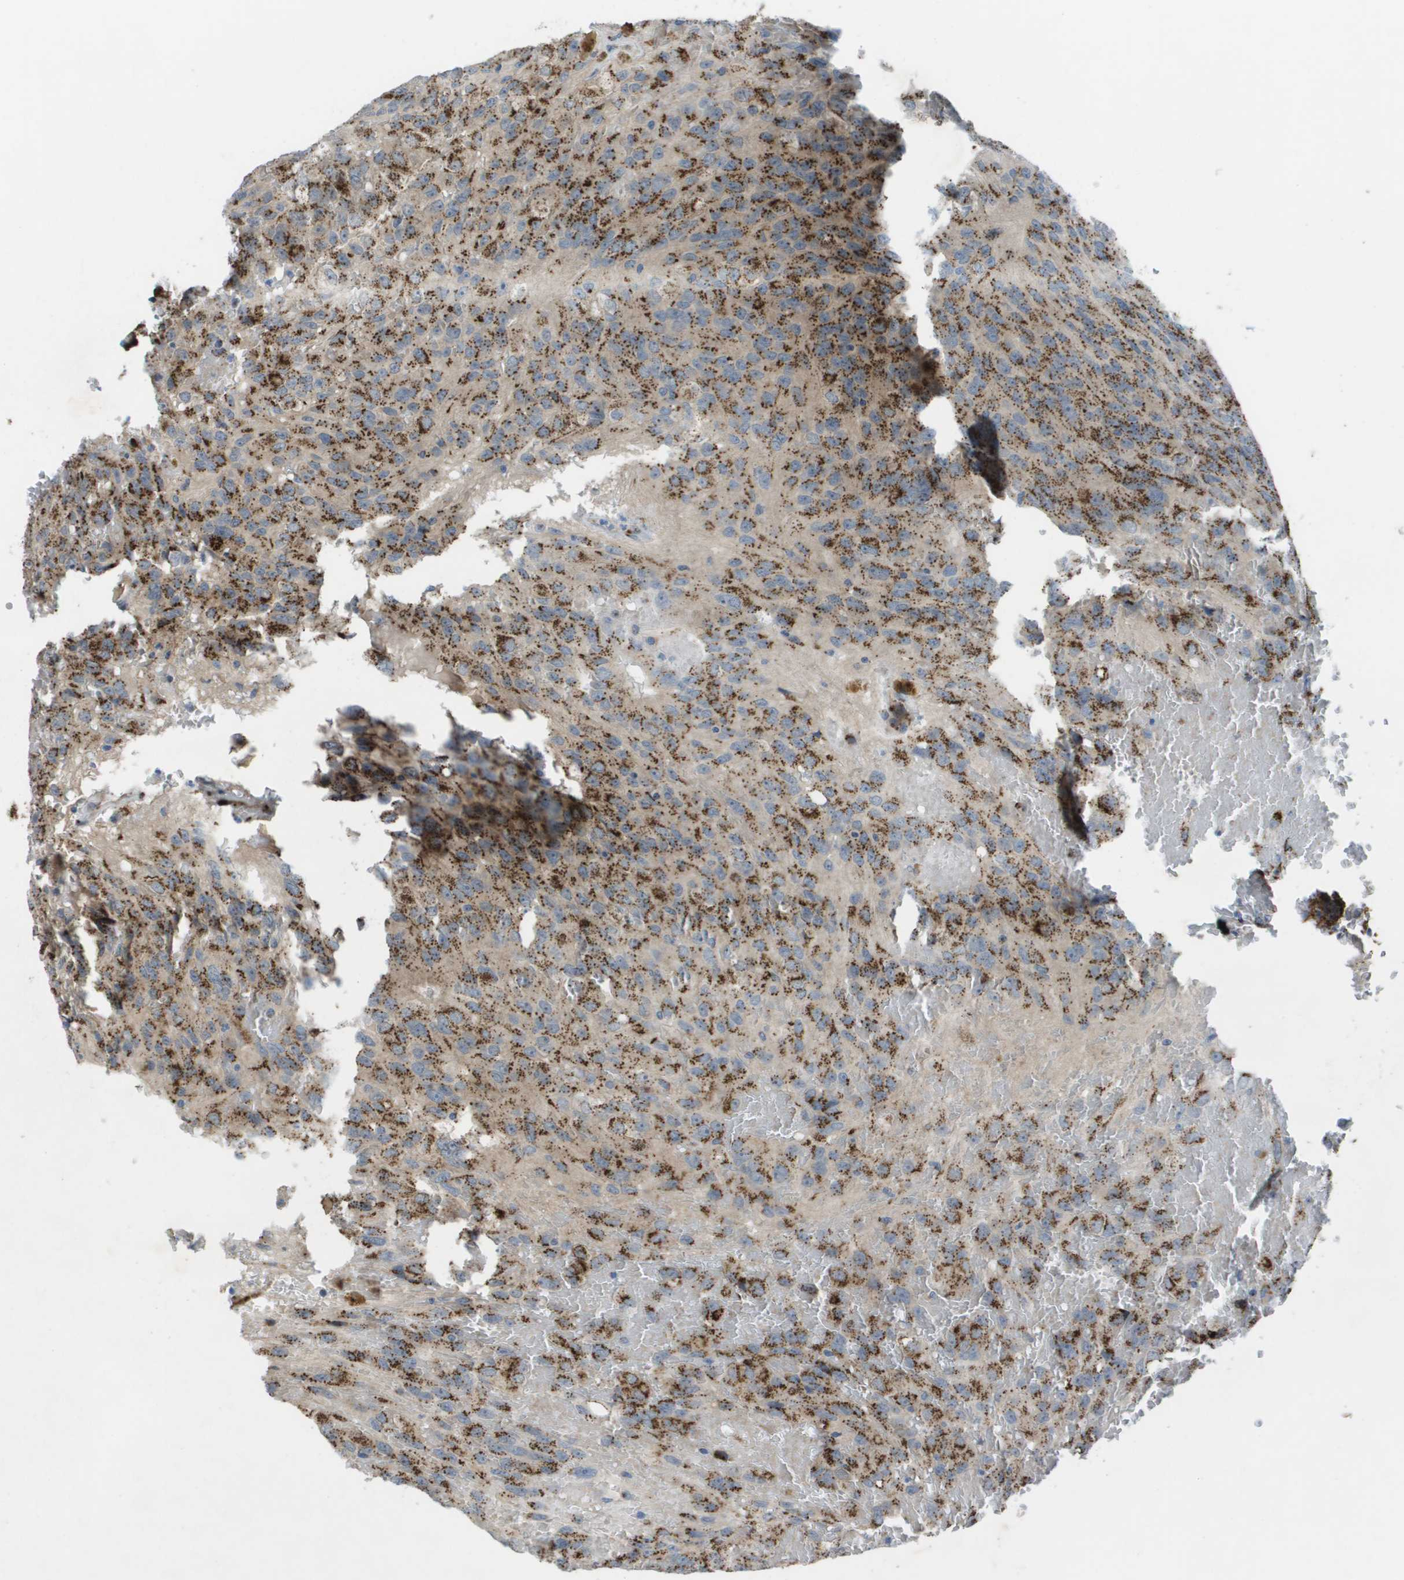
{"staining": {"intensity": "strong", "quantity": ">75%", "location": "cytoplasmic/membranous"}, "tissue": "glioma", "cell_type": "Tumor cells", "image_type": "cancer", "snomed": [{"axis": "morphology", "description": "Glioma, malignant, High grade"}, {"axis": "topography", "description": "Brain"}], "caption": "High-grade glioma (malignant) tissue reveals strong cytoplasmic/membranous positivity in approximately >75% of tumor cells (Brightfield microscopy of DAB IHC at high magnification).", "gene": "QSOX2", "patient": {"sex": "male", "age": 32}}